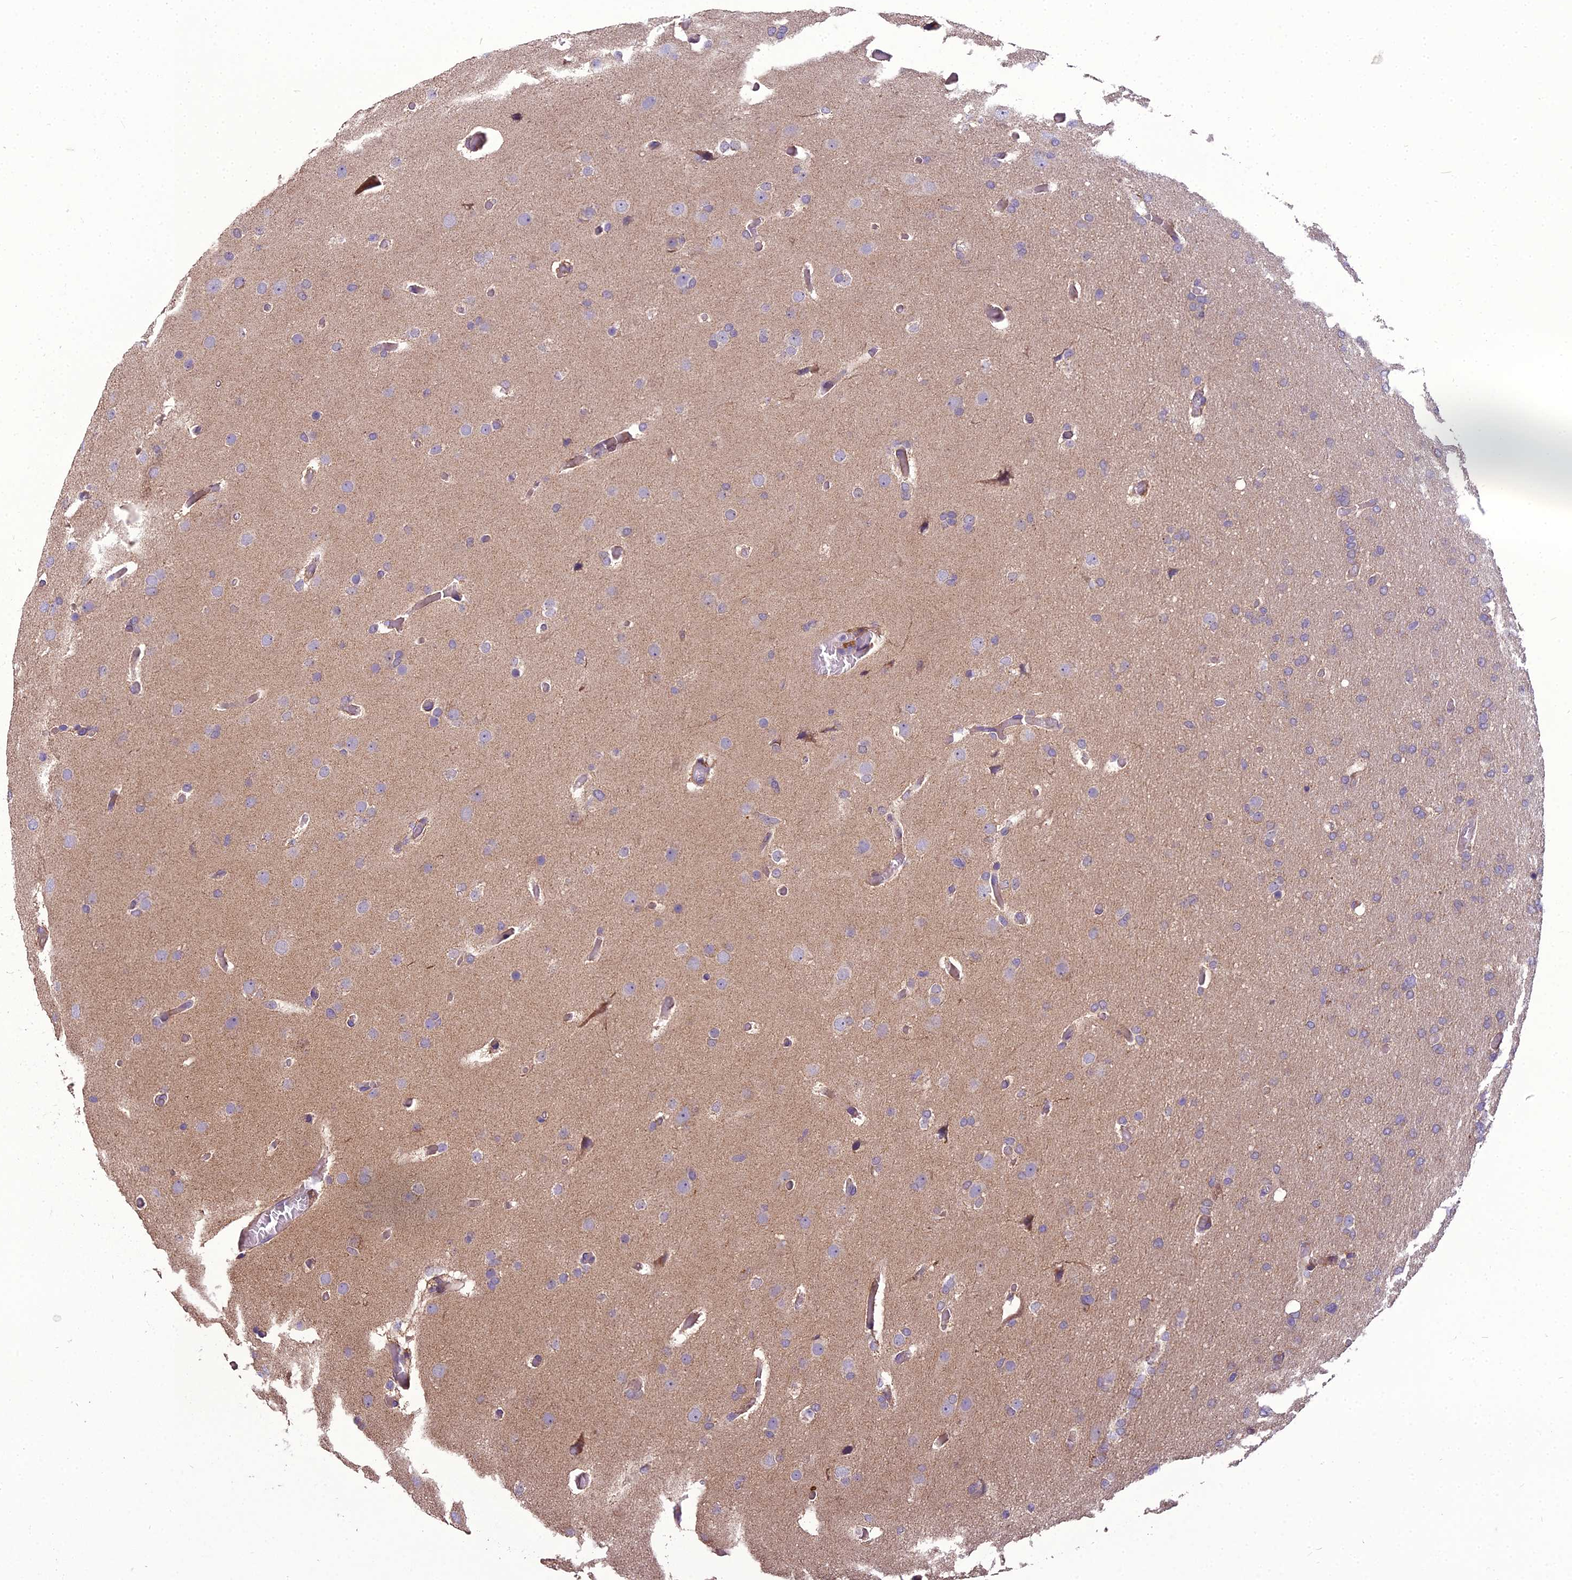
{"staining": {"intensity": "negative", "quantity": "none", "location": "none"}, "tissue": "glioma", "cell_type": "Tumor cells", "image_type": "cancer", "snomed": [{"axis": "morphology", "description": "Glioma, malignant, High grade"}, {"axis": "topography", "description": "Cerebral cortex"}], "caption": "Tumor cells are negative for brown protein staining in glioma.", "gene": "DUS2", "patient": {"sex": "female", "age": 36}}